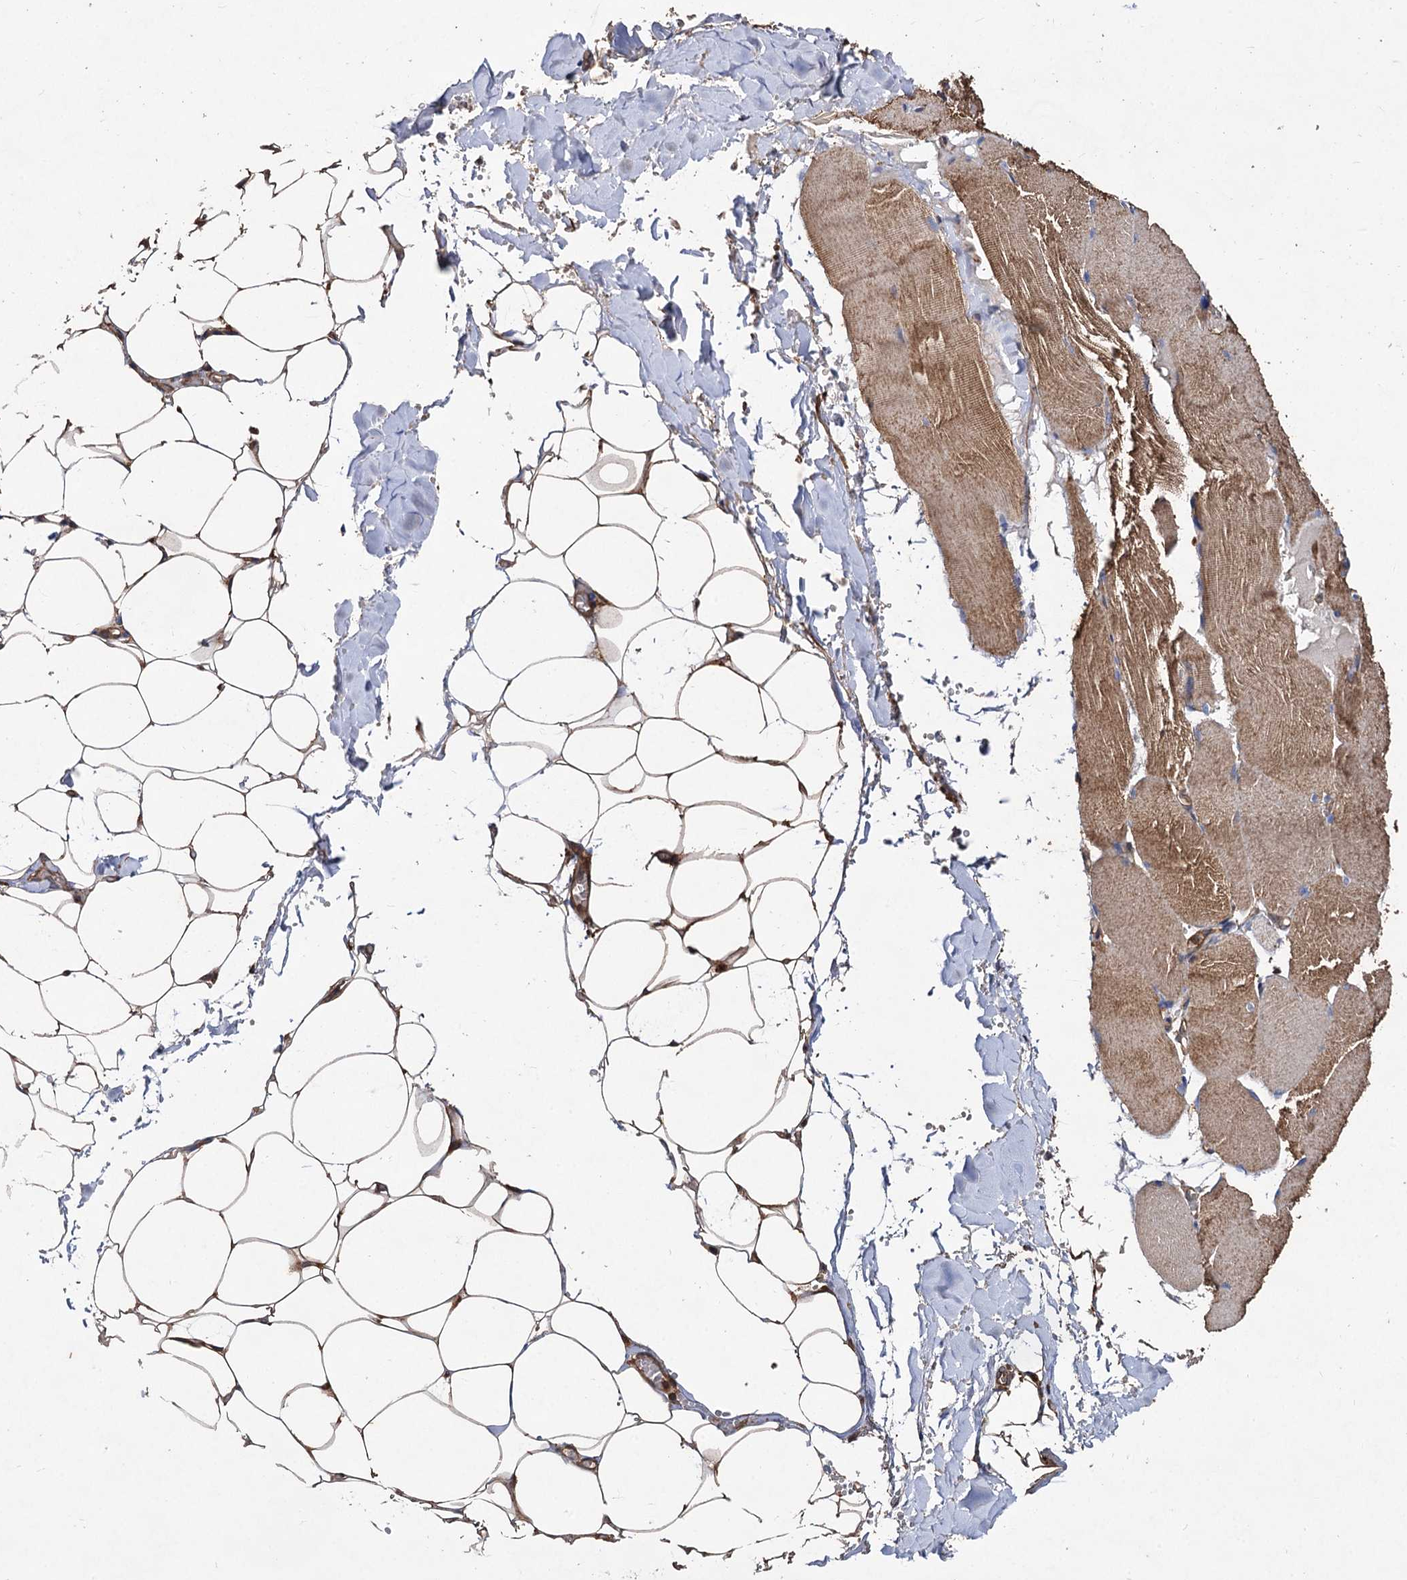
{"staining": {"intensity": "moderate", "quantity": ">75%", "location": "cytoplasmic/membranous"}, "tissue": "adipose tissue", "cell_type": "Adipocytes", "image_type": "normal", "snomed": [{"axis": "morphology", "description": "Normal tissue, NOS"}, {"axis": "topography", "description": "Skeletal muscle"}, {"axis": "topography", "description": "Peripheral nerve tissue"}], "caption": "Adipocytes demonstrate medium levels of moderate cytoplasmic/membranous expression in about >75% of cells in unremarkable human adipose tissue.", "gene": "VPS29", "patient": {"sex": "female", "age": 55}}